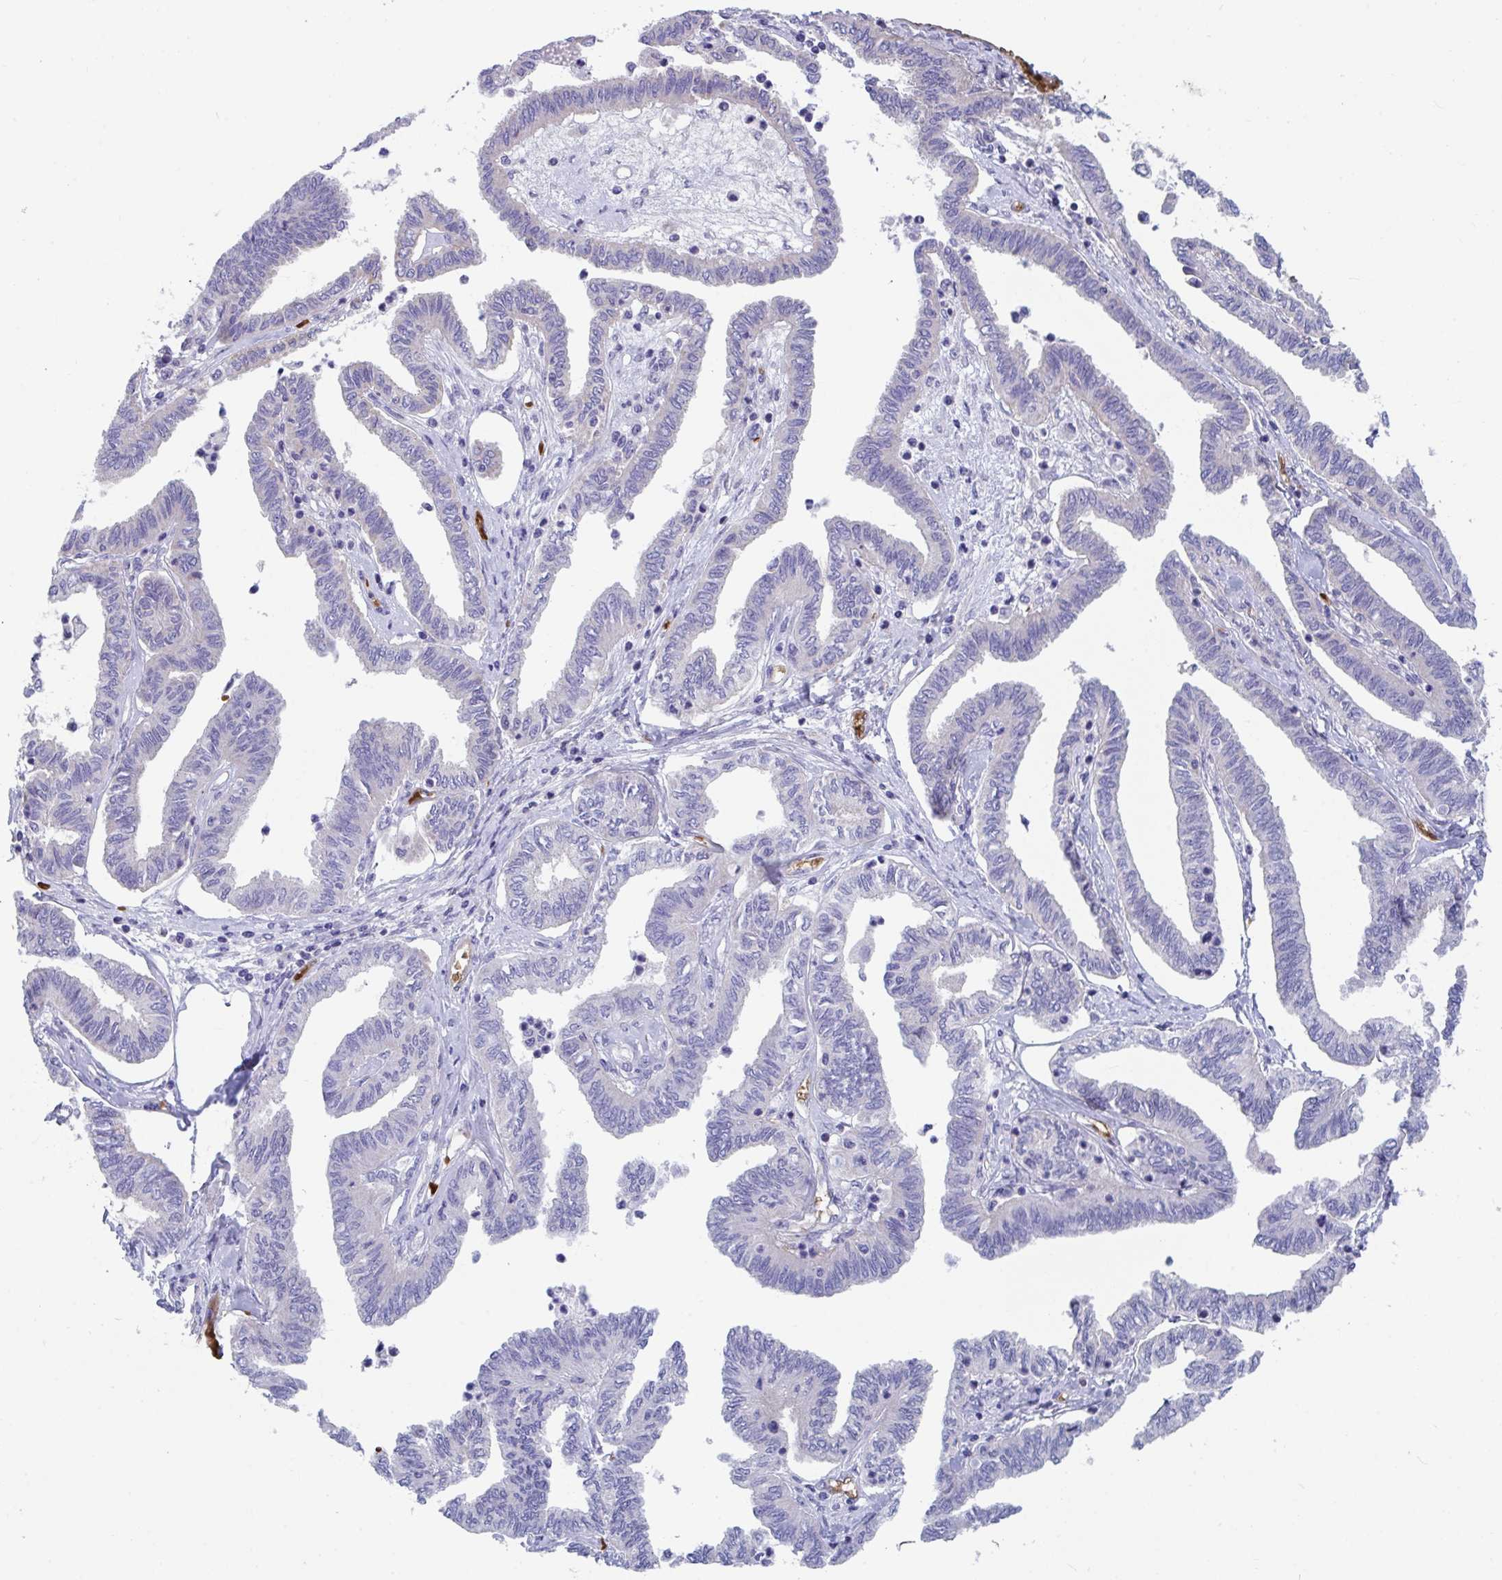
{"staining": {"intensity": "negative", "quantity": "none", "location": "none"}, "tissue": "ovarian cancer", "cell_type": "Tumor cells", "image_type": "cancer", "snomed": [{"axis": "morphology", "description": "Carcinoma, endometroid"}, {"axis": "topography", "description": "Ovary"}], "caption": "Tumor cells show no significant protein positivity in ovarian cancer.", "gene": "TTC30B", "patient": {"sex": "female", "age": 70}}